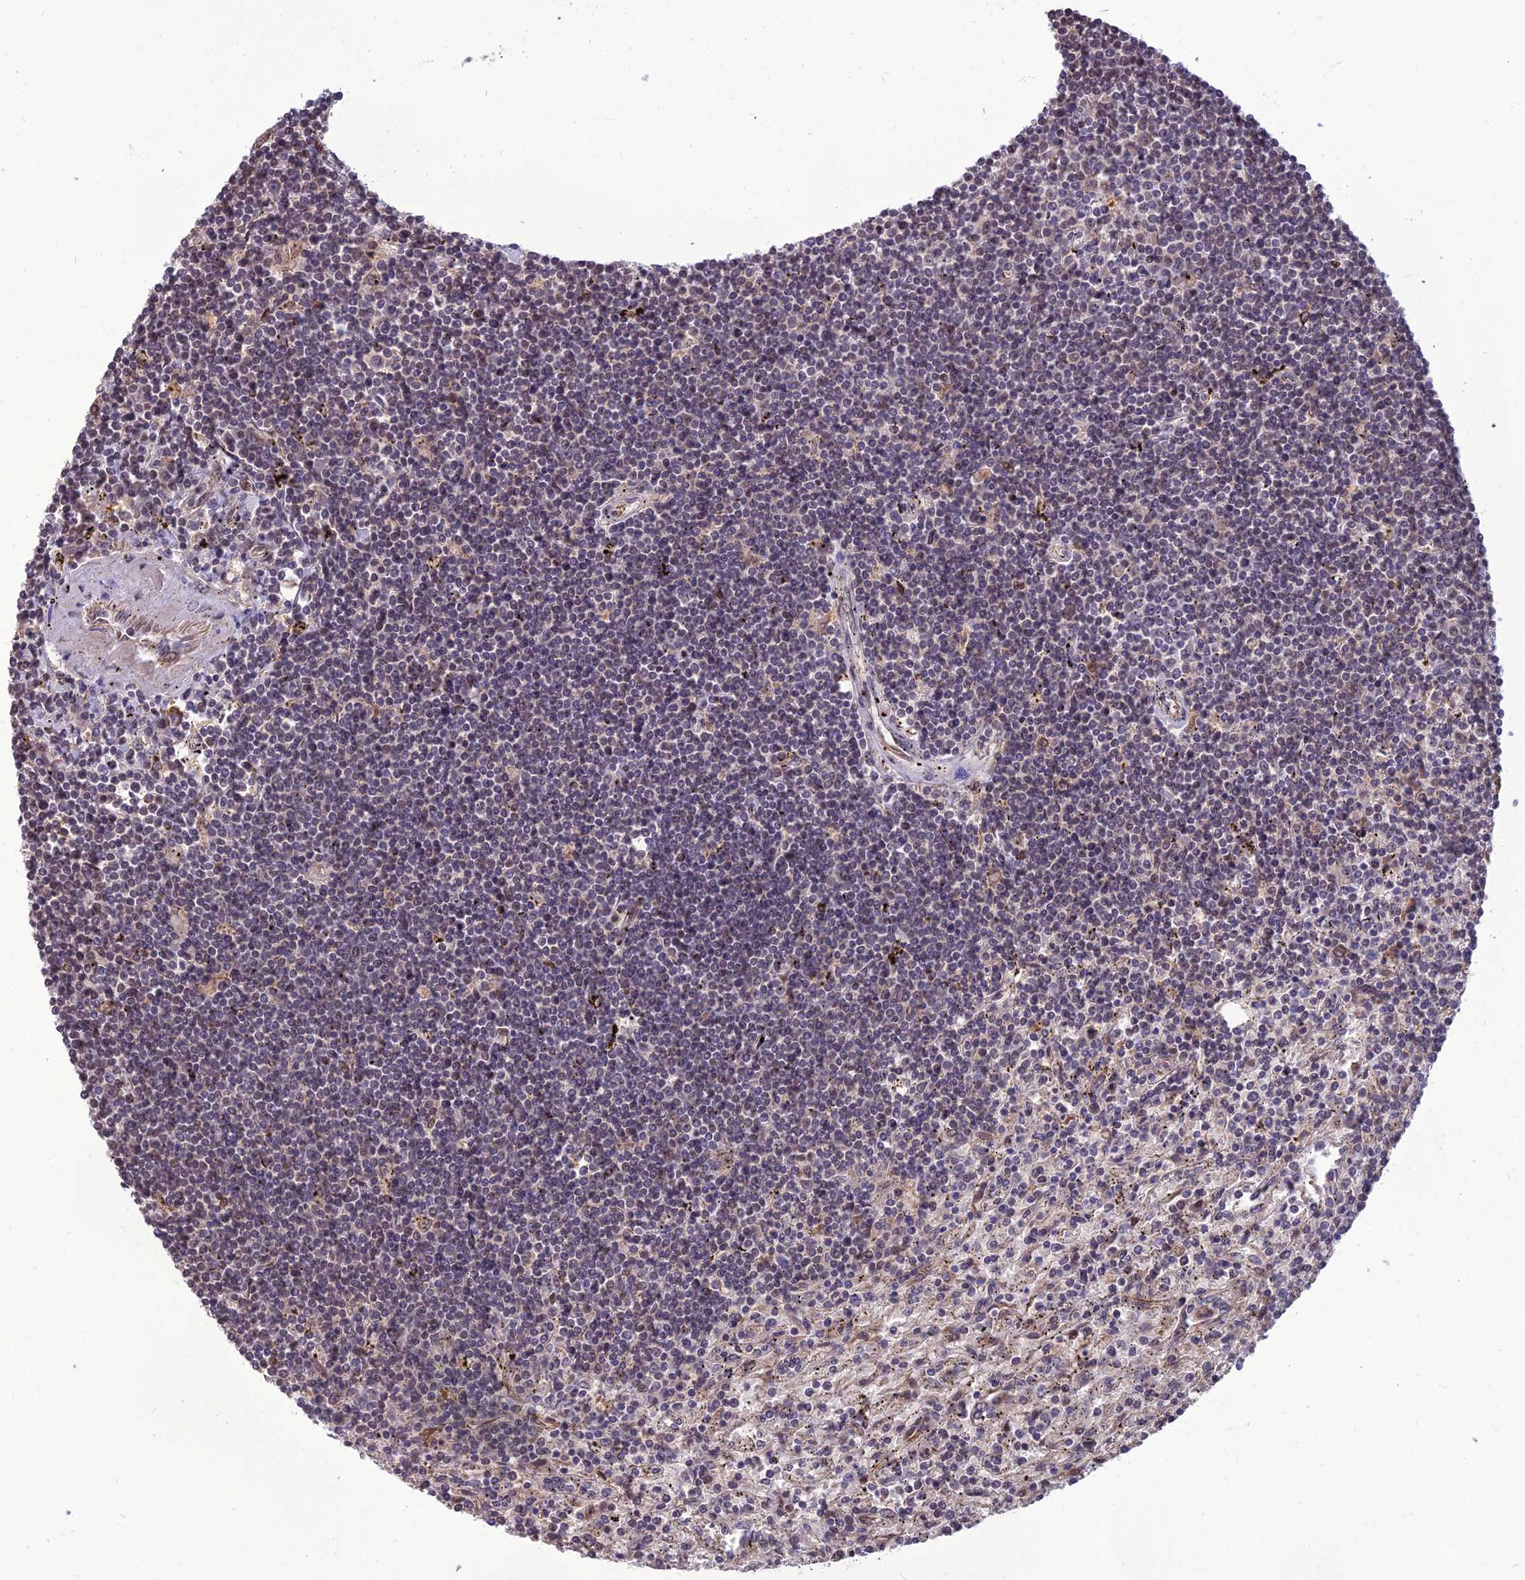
{"staining": {"intensity": "weak", "quantity": "<25%", "location": "nuclear"}, "tissue": "lymphoma", "cell_type": "Tumor cells", "image_type": "cancer", "snomed": [{"axis": "morphology", "description": "Malignant lymphoma, non-Hodgkin's type, Low grade"}, {"axis": "topography", "description": "Spleen"}], "caption": "IHC image of neoplastic tissue: human low-grade malignant lymphoma, non-Hodgkin's type stained with DAB (3,3'-diaminobenzidine) exhibits no significant protein staining in tumor cells.", "gene": "NR4A3", "patient": {"sex": "male", "age": 76}}